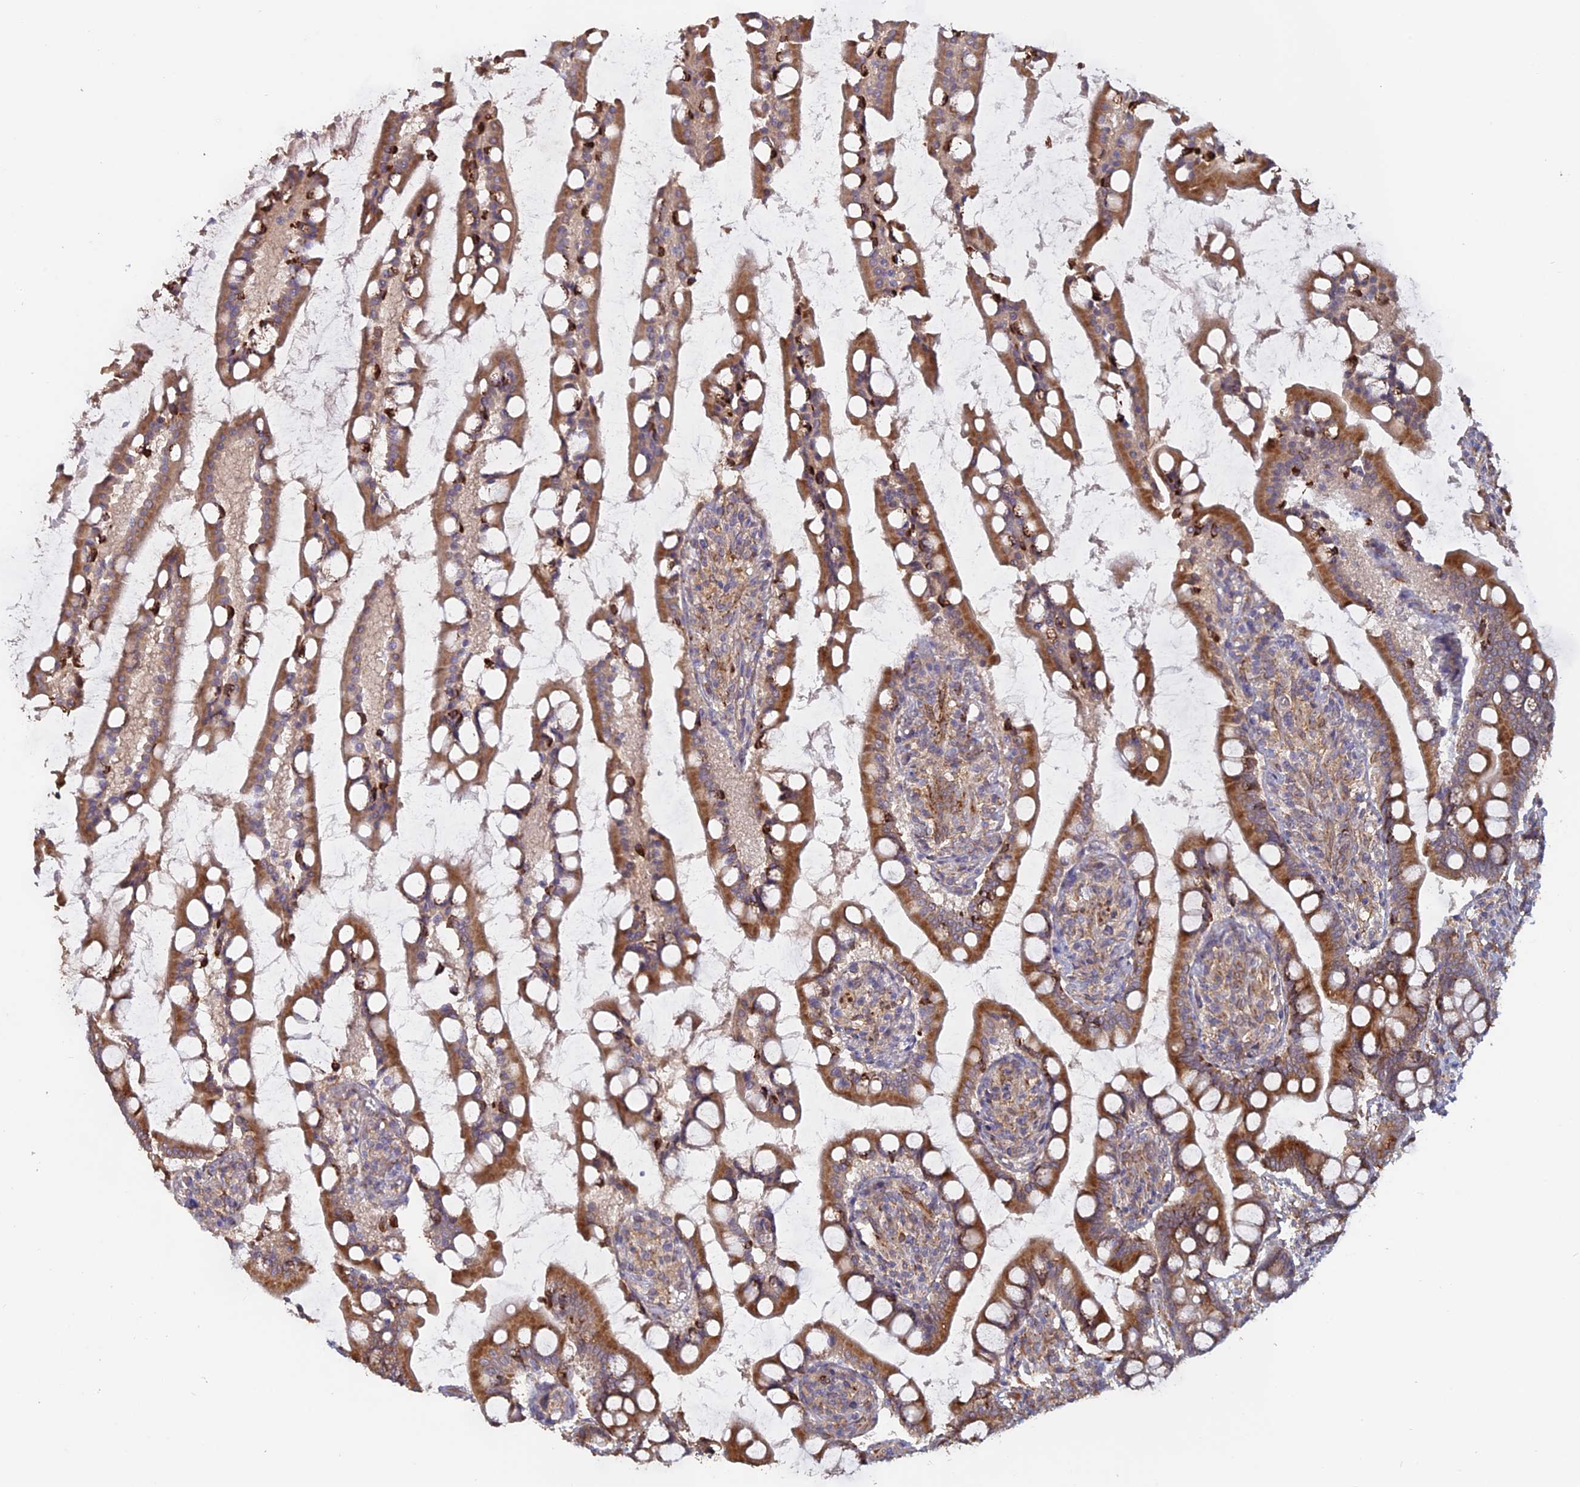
{"staining": {"intensity": "strong", "quantity": ">75%", "location": "cytoplasmic/membranous"}, "tissue": "small intestine", "cell_type": "Glandular cells", "image_type": "normal", "snomed": [{"axis": "morphology", "description": "Normal tissue, NOS"}, {"axis": "topography", "description": "Small intestine"}], "caption": "DAB immunohistochemical staining of unremarkable human small intestine demonstrates strong cytoplasmic/membranous protein positivity in about >75% of glandular cells. (Stains: DAB in brown, nuclei in blue, Microscopy: brightfield microscopy at high magnification).", "gene": "PPIC", "patient": {"sex": "male", "age": 52}}